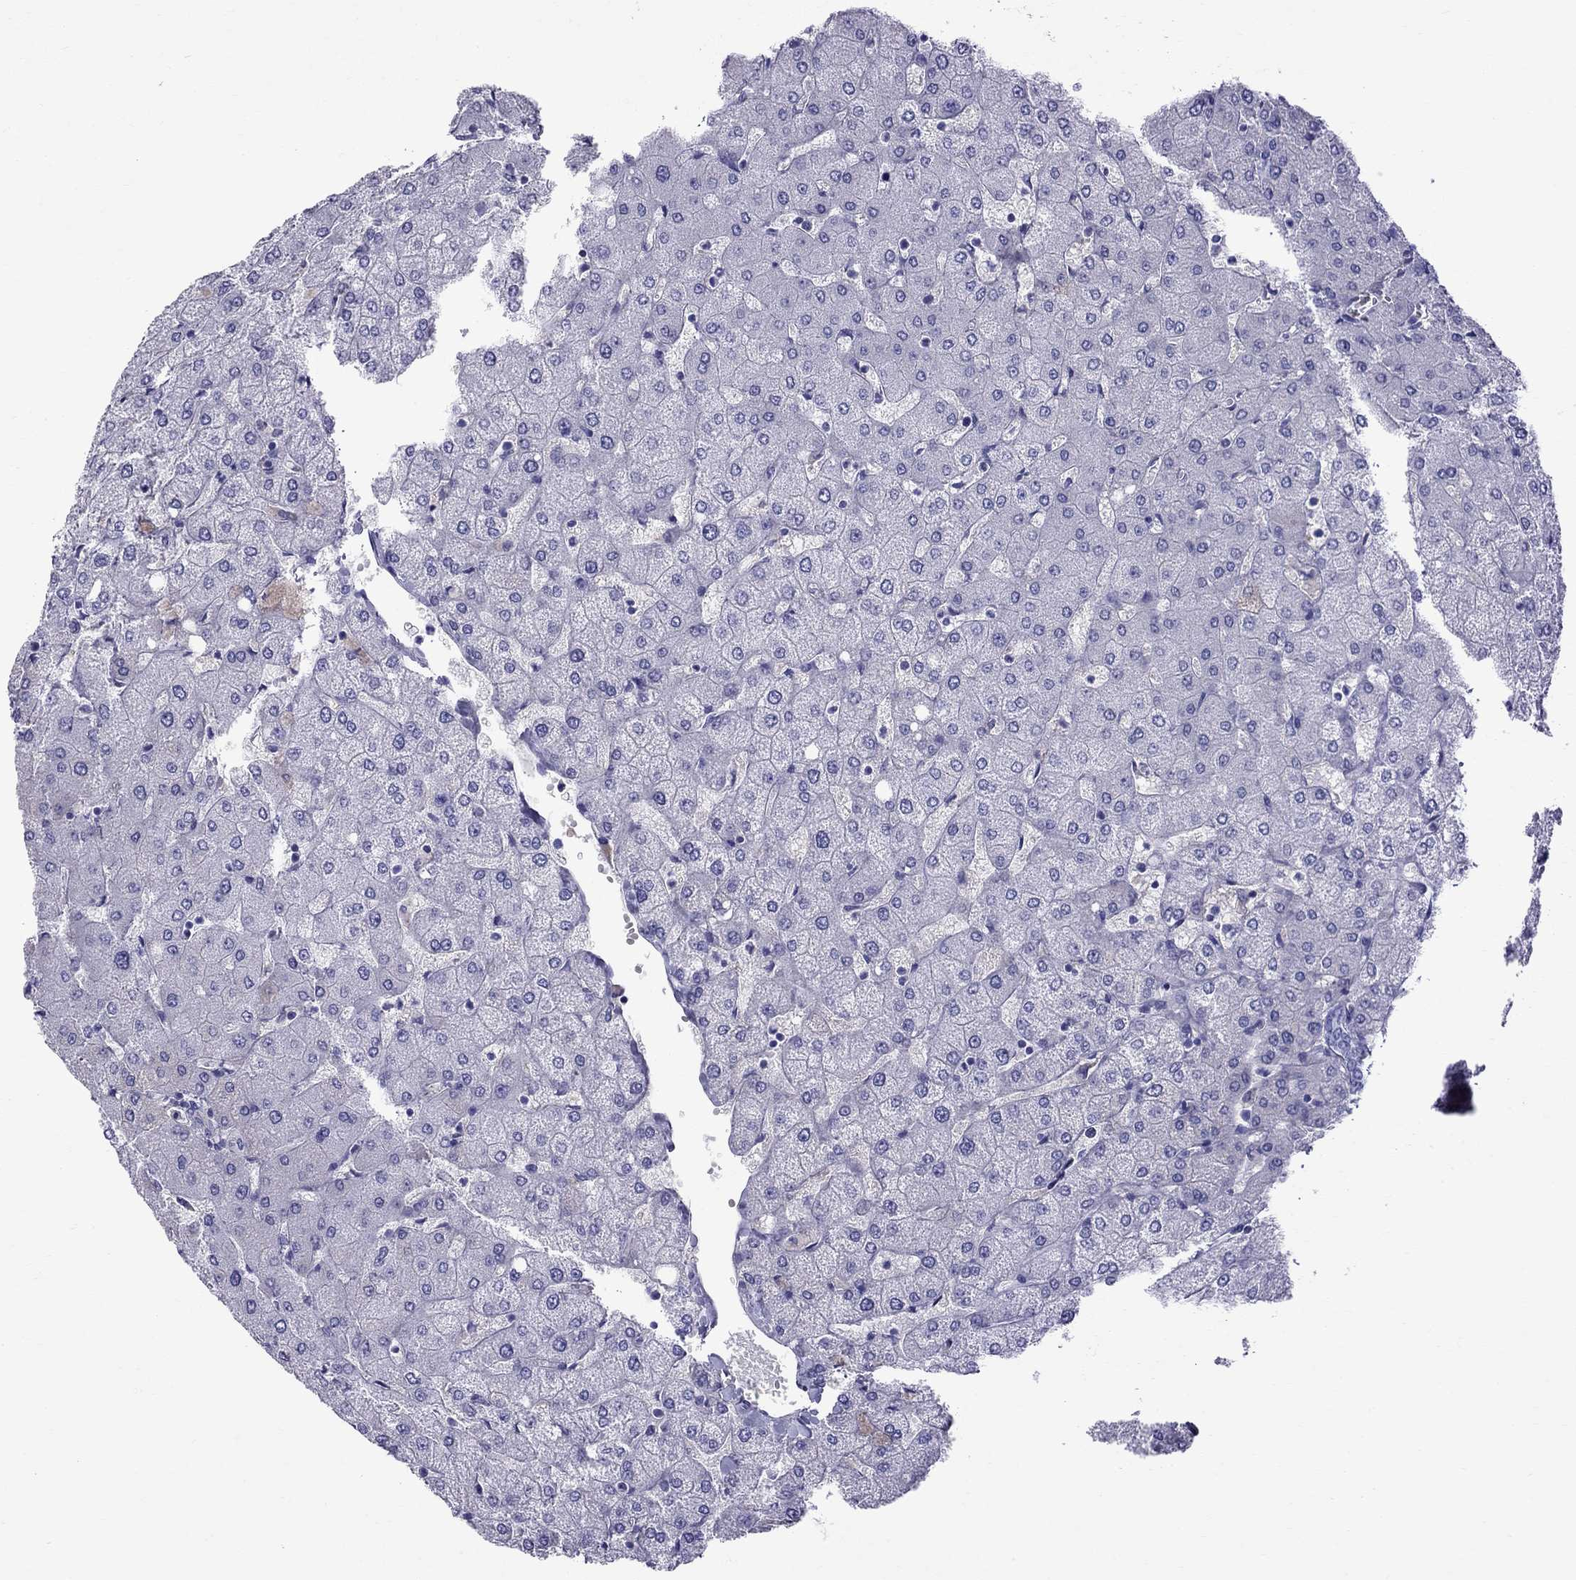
{"staining": {"intensity": "negative", "quantity": "none", "location": "none"}, "tissue": "liver", "cell_type": "Cholangiocytes", "image_type": "normal", "snomed": [{"axis": "morphology", "description": "Normal tissue, NOS"}, {"axis": "topography", "description": "Liver"}], "caption": "A micrograph of liver stained for a protein demonstrates no brown staining in cholangiocytes. The staining is performed using DAB (3,3'-diaminobenzidine) brown chromogen with nuclei counter-stained in using hematoxylin.", "gene": "SCART1", "patient": {"sex": "female", "age": 54}}